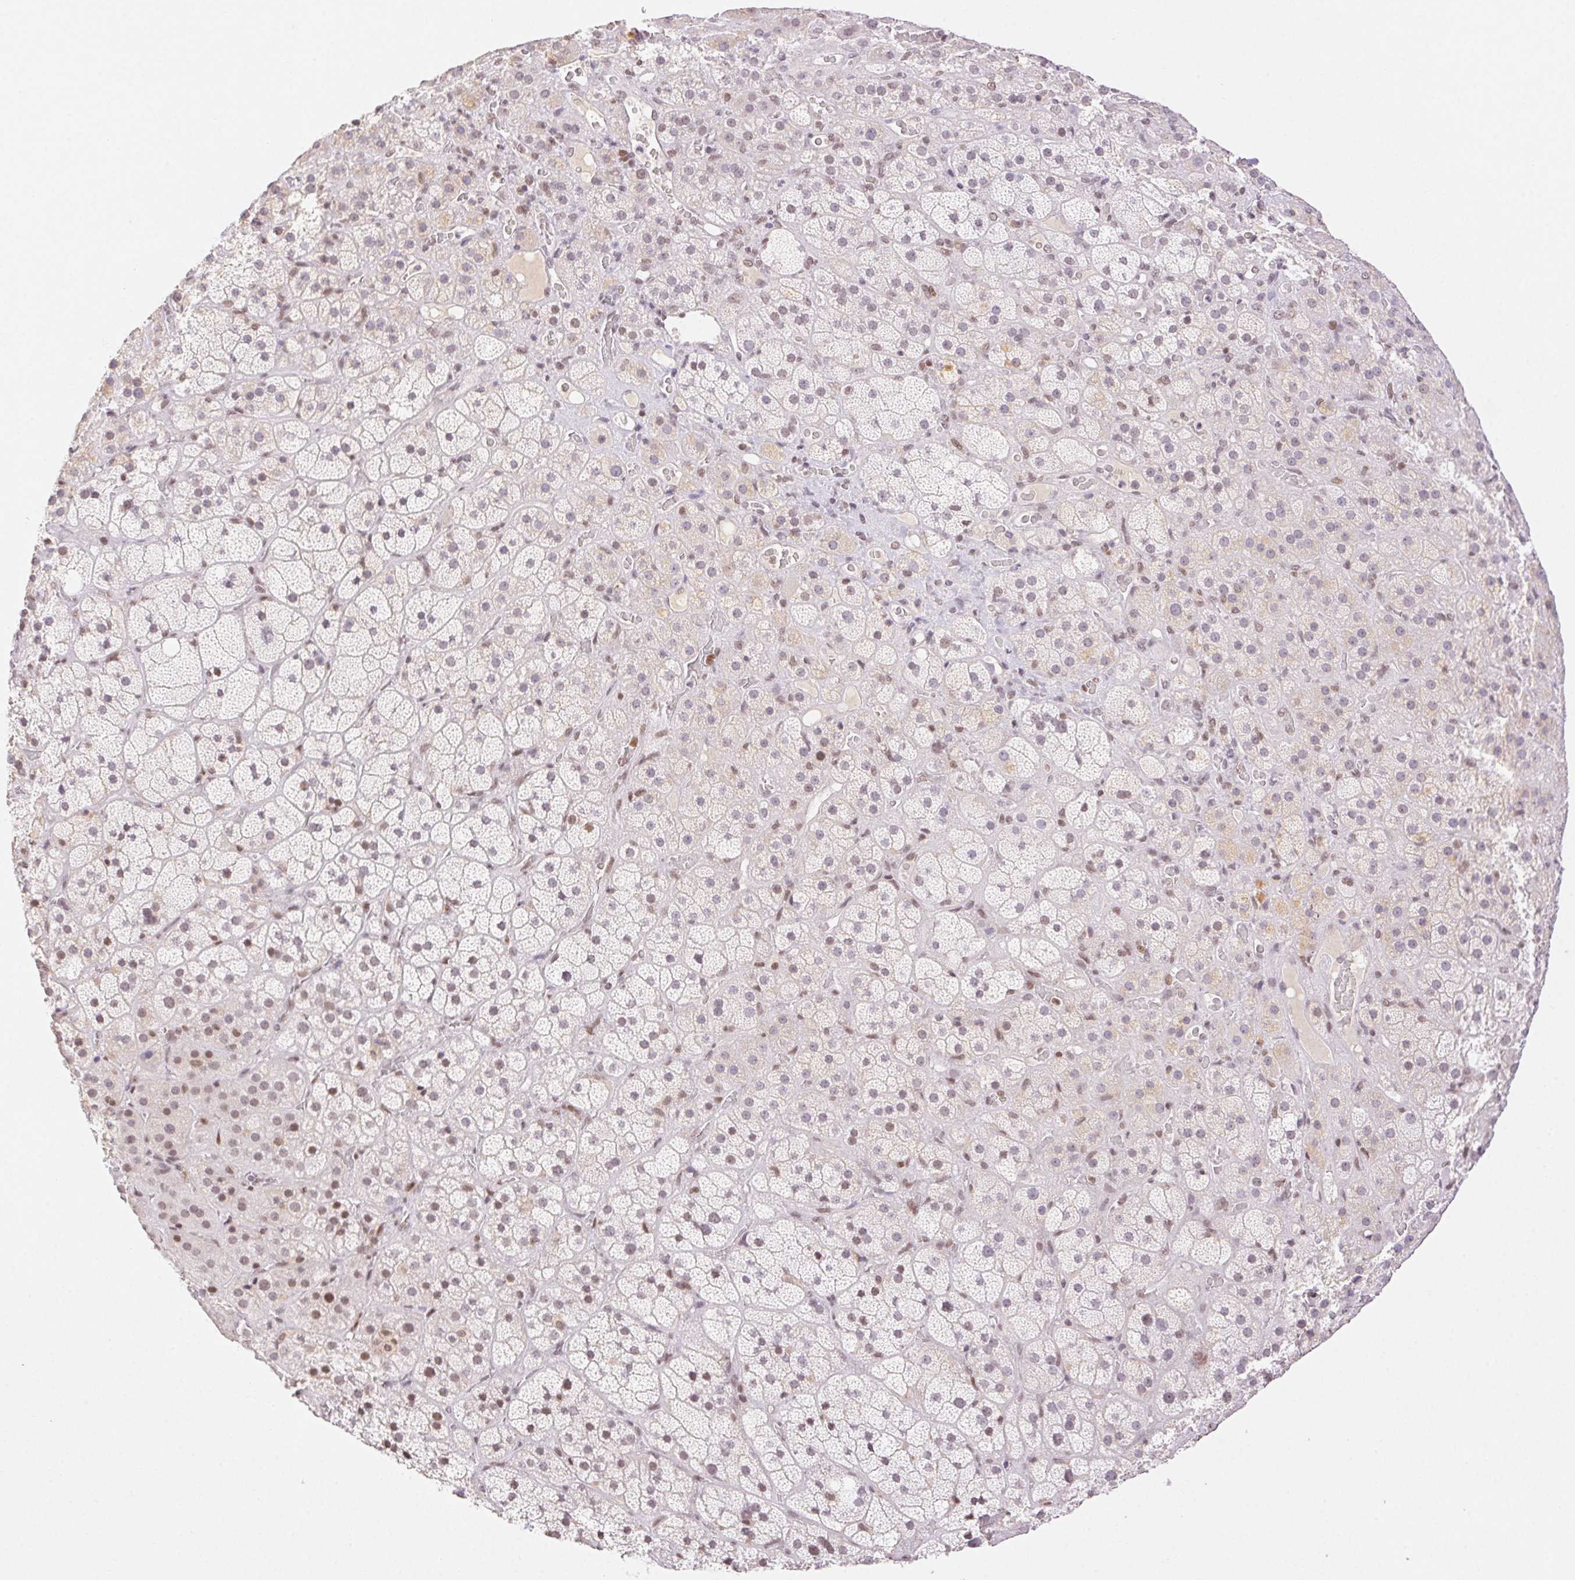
{"staining": {"intensity": "moderate", "quantity": "25%-75%", "location": "nuclear"}, "tissue": "adrenal gland", "cell_type": "Glandular cells", "image_type": "normal", "snomed": [{"axis": "morphology", "description": "Normal tissue, NOS"}, {"axis": "topography", "description": "Adrenal gland"}], "caption": "Immunohistochemistry (IHC) (DAB) staining of unremarkable adrenal gland displays moderate nuclear protein staining in approximately 25%-75% of glandular cells.", "gene": "H2AZ1", "patient": {"sex": "male", "age": 57}}